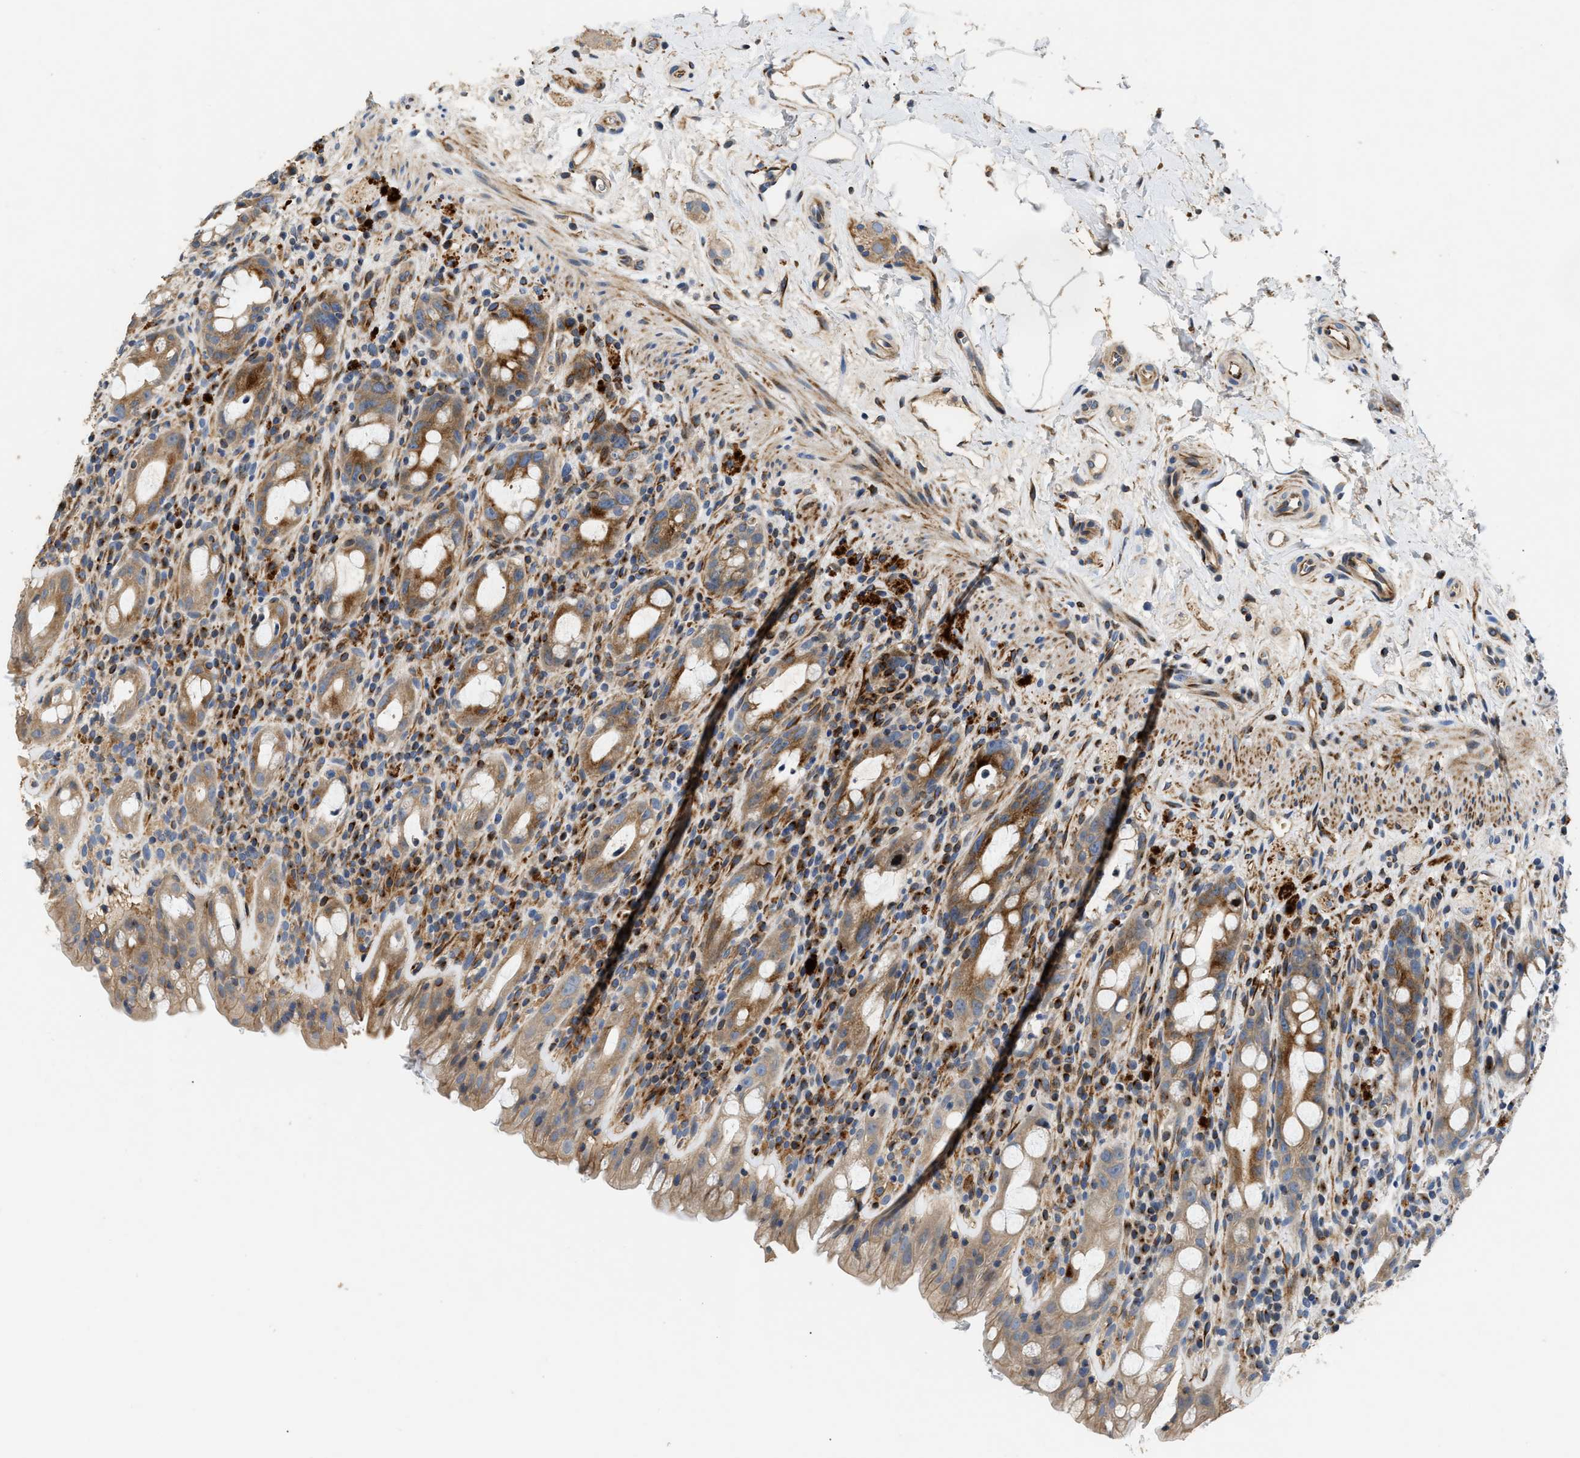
{"staining": {"intensity": "moderate", "quantity": ">75%", "location": "cytoplasmic/membranous"}, "tissue": "rectum", "cell_type": "Glandular cells", "image_type": "normal", "snomed": [{"axis": "morphology", "description": "Normal tissue, NOS"}, {"axis": "topography", "description": "Rectum"}], "caption": "Unremarkable rectum shows moderate cytoplasmic/membranous positivity in about >75% of glandular cells, visualized by immunohistochemistry. Nuclei are stained in blue.", "gene": "IL17RC", "patient": {"sex": "male", "age": 44}}